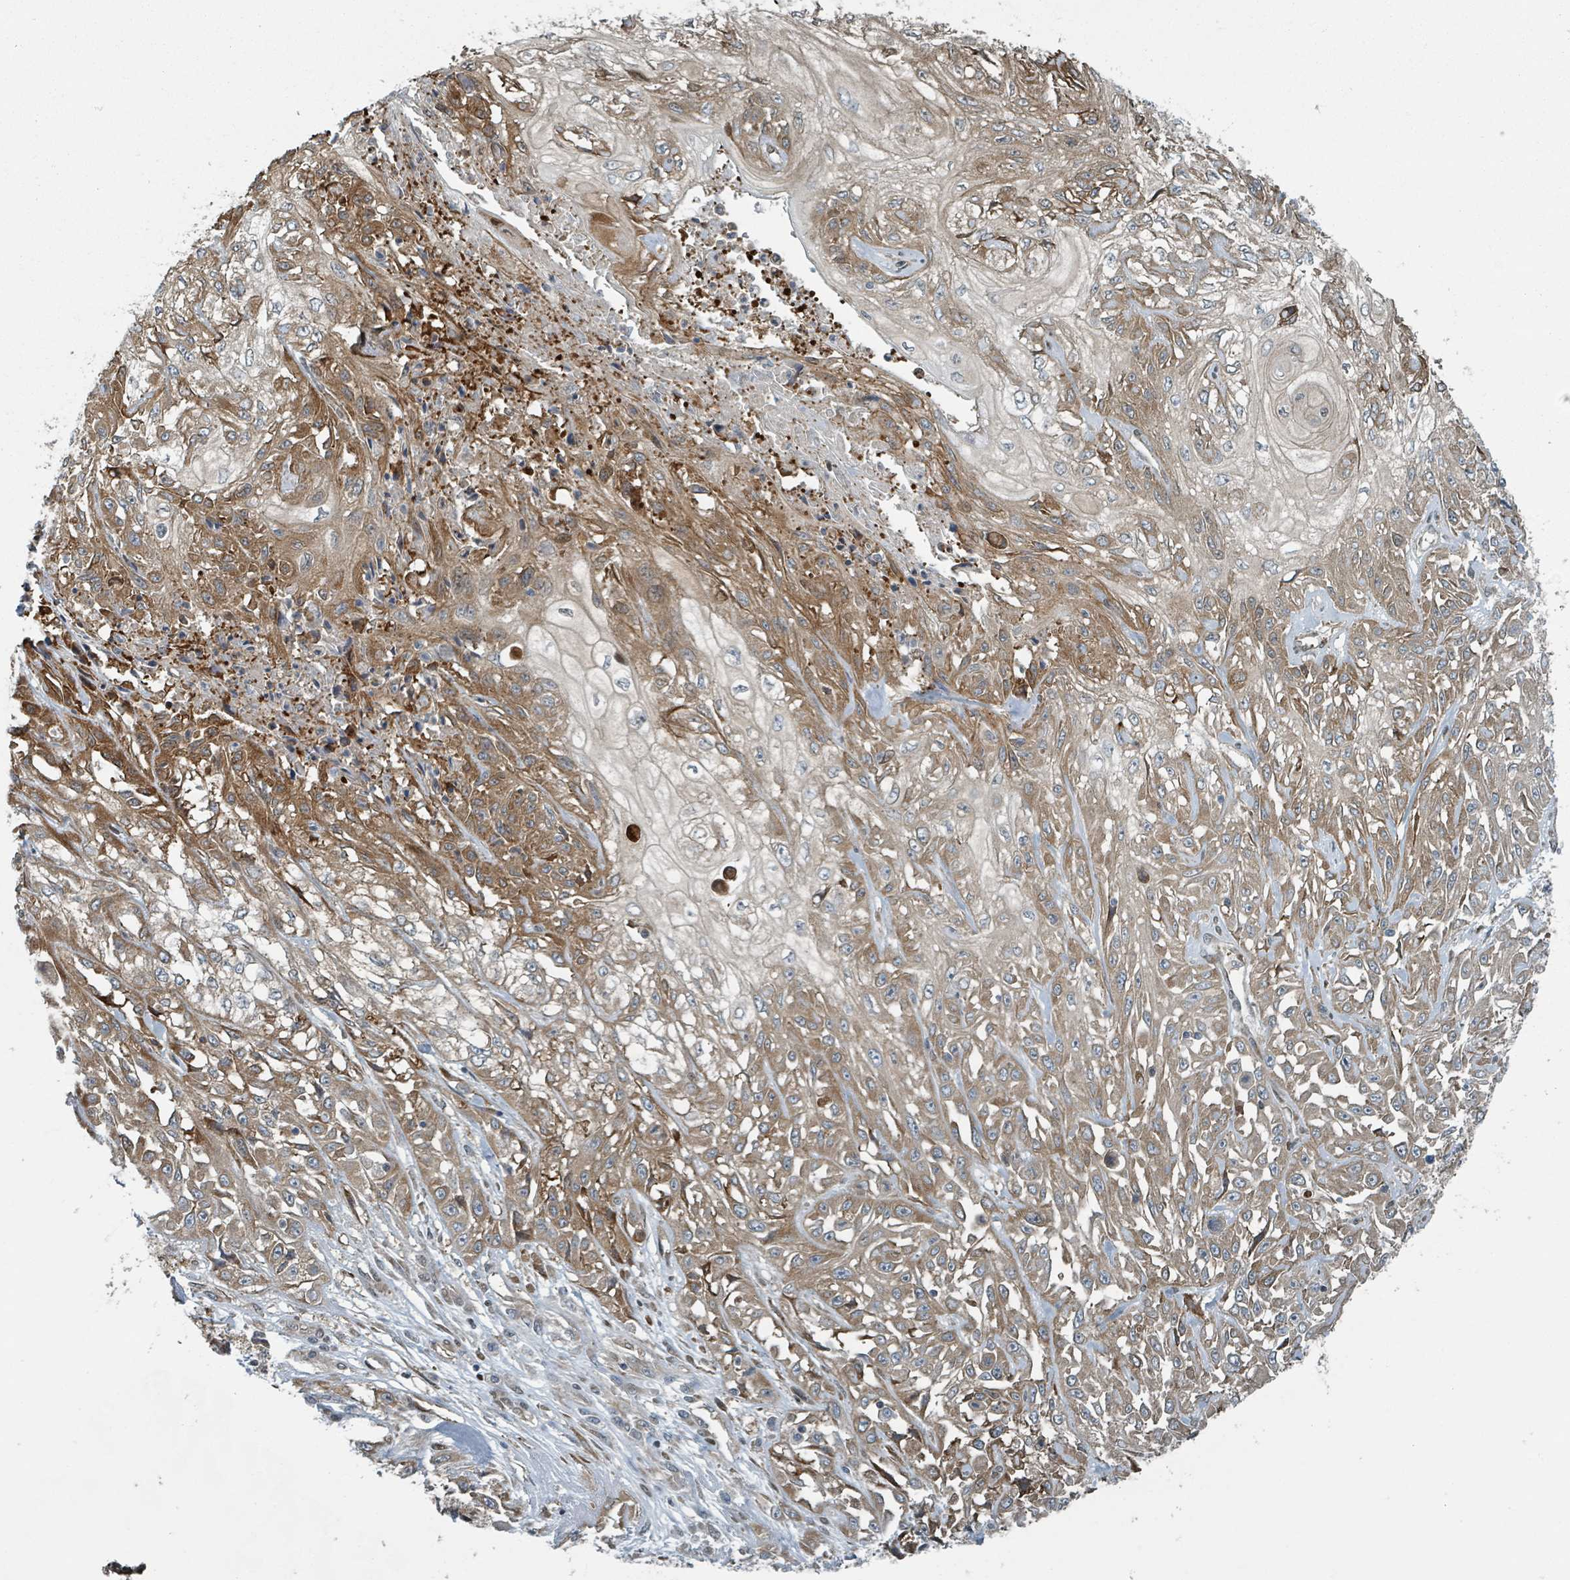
{"staining": {"intensity": "moderate", "quantity": ">75%", "location": "cytoplasmic/membranous"}, "tissue": "skin cancer", "cell_type": "Tumor cells", "image_type": "cancer", "snomed": [{"axis": "morphology", "description": "Squamous cell carcinoma, NOS"}, {"axis": "morphology", "description": "Squamous cell carcinoma, metastatic, NOS"}, {"axis": "topography", "description": "Skin"}, {"axis": "topography", "description": "Lymph node"}], "caption": "About >75% of tumor cells in squamous cell carcinoma (skin) demonstrate moderate cytoplasmic/membranous protein expression as visualized by brown immunohistochemical staining.", "gene": "RHPN2", "patient": {"sex": "male", "age": 75}}